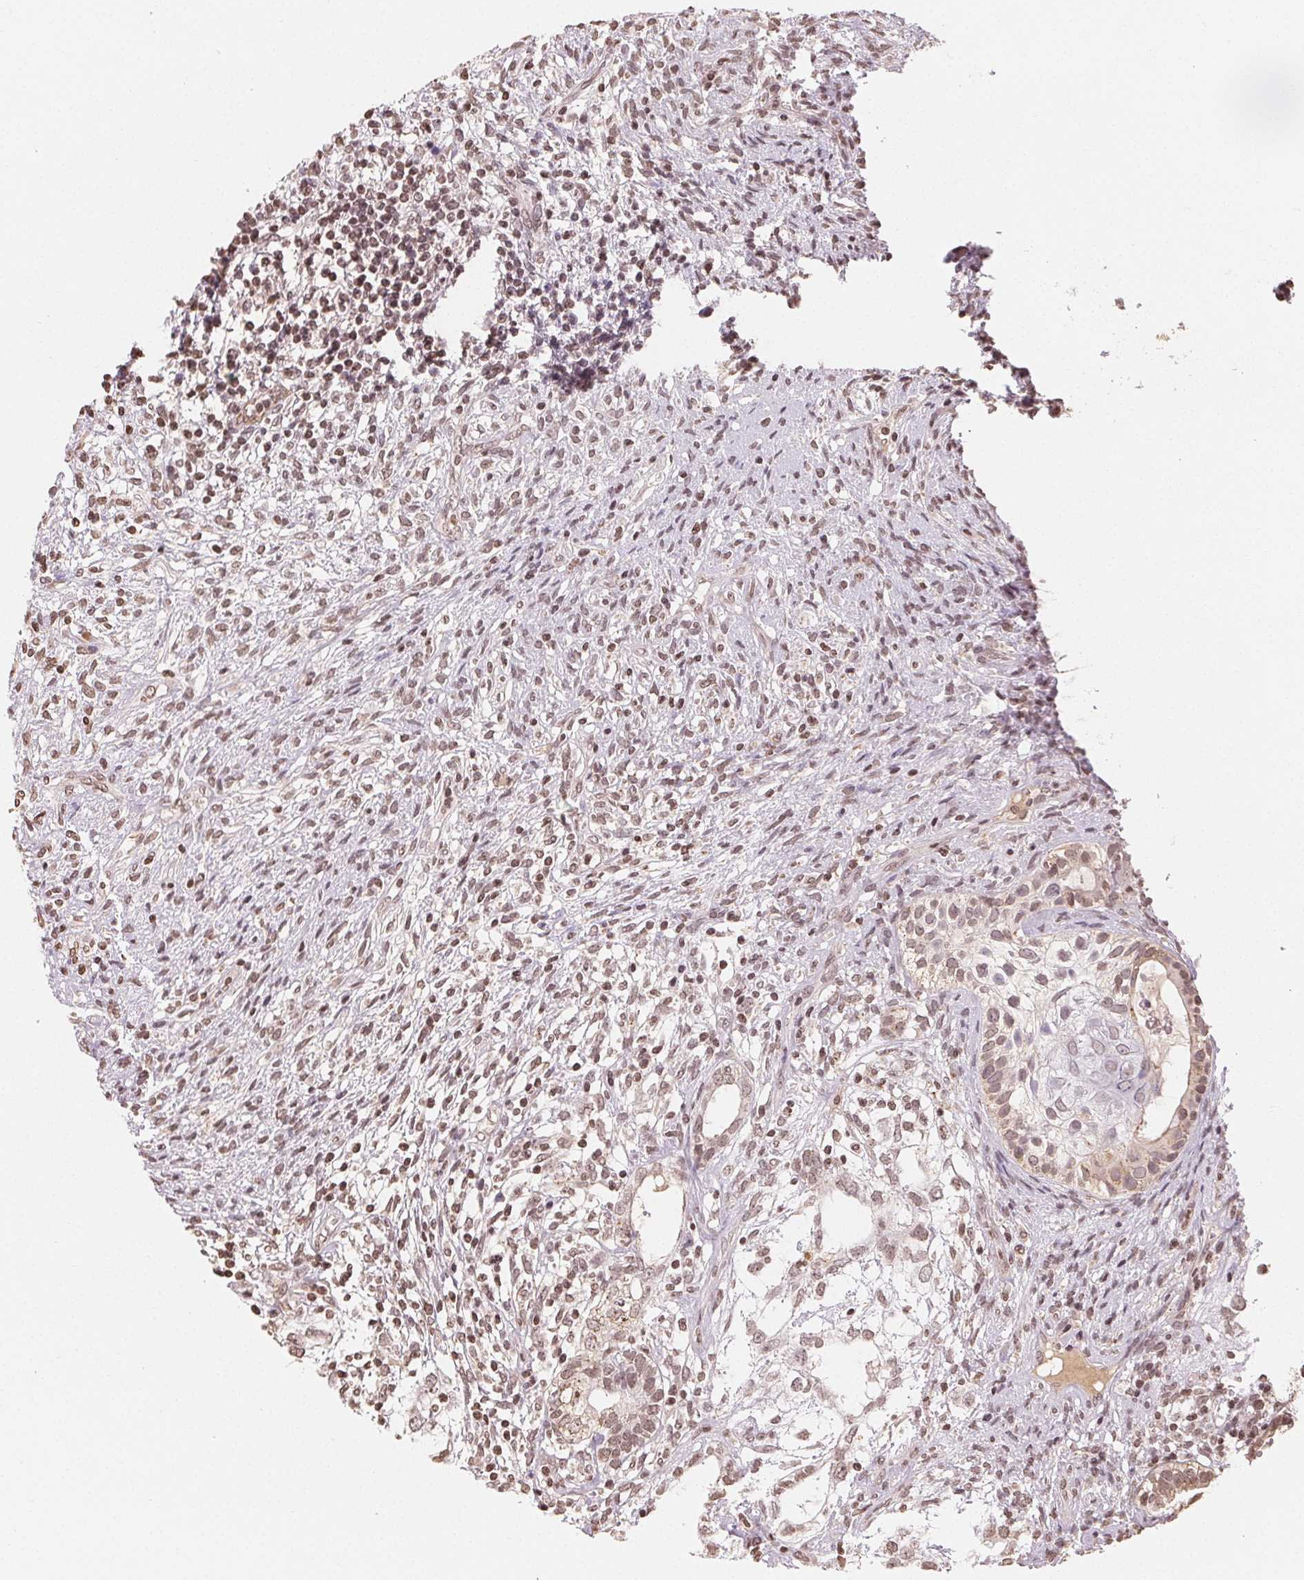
{"staining": {"intensity": "moderate", "quantity": ">75%", "location": "nuclear"}, "tissue": "testis cancer", "cell_type": "Tumor cells", "image_type": "cancer", "snomed": [{"axis": "morphology", "description": "Seminoma, NOS"}, {"axis": "morphology", "description": "Carcinoma, Embryonal, NOS"}, {"axis": "topography", "description": "Testis"}], "caption": "Testis cancer (seminoma) was stained to show a protein in brown. There is medium levels of moderate nuclear staining in about >75% of tumor cells. (DAB = brown stain, brightfield microscopy at high magnification).", "gene": "TBP", "patient": {"sex": "male", "age": 41}}